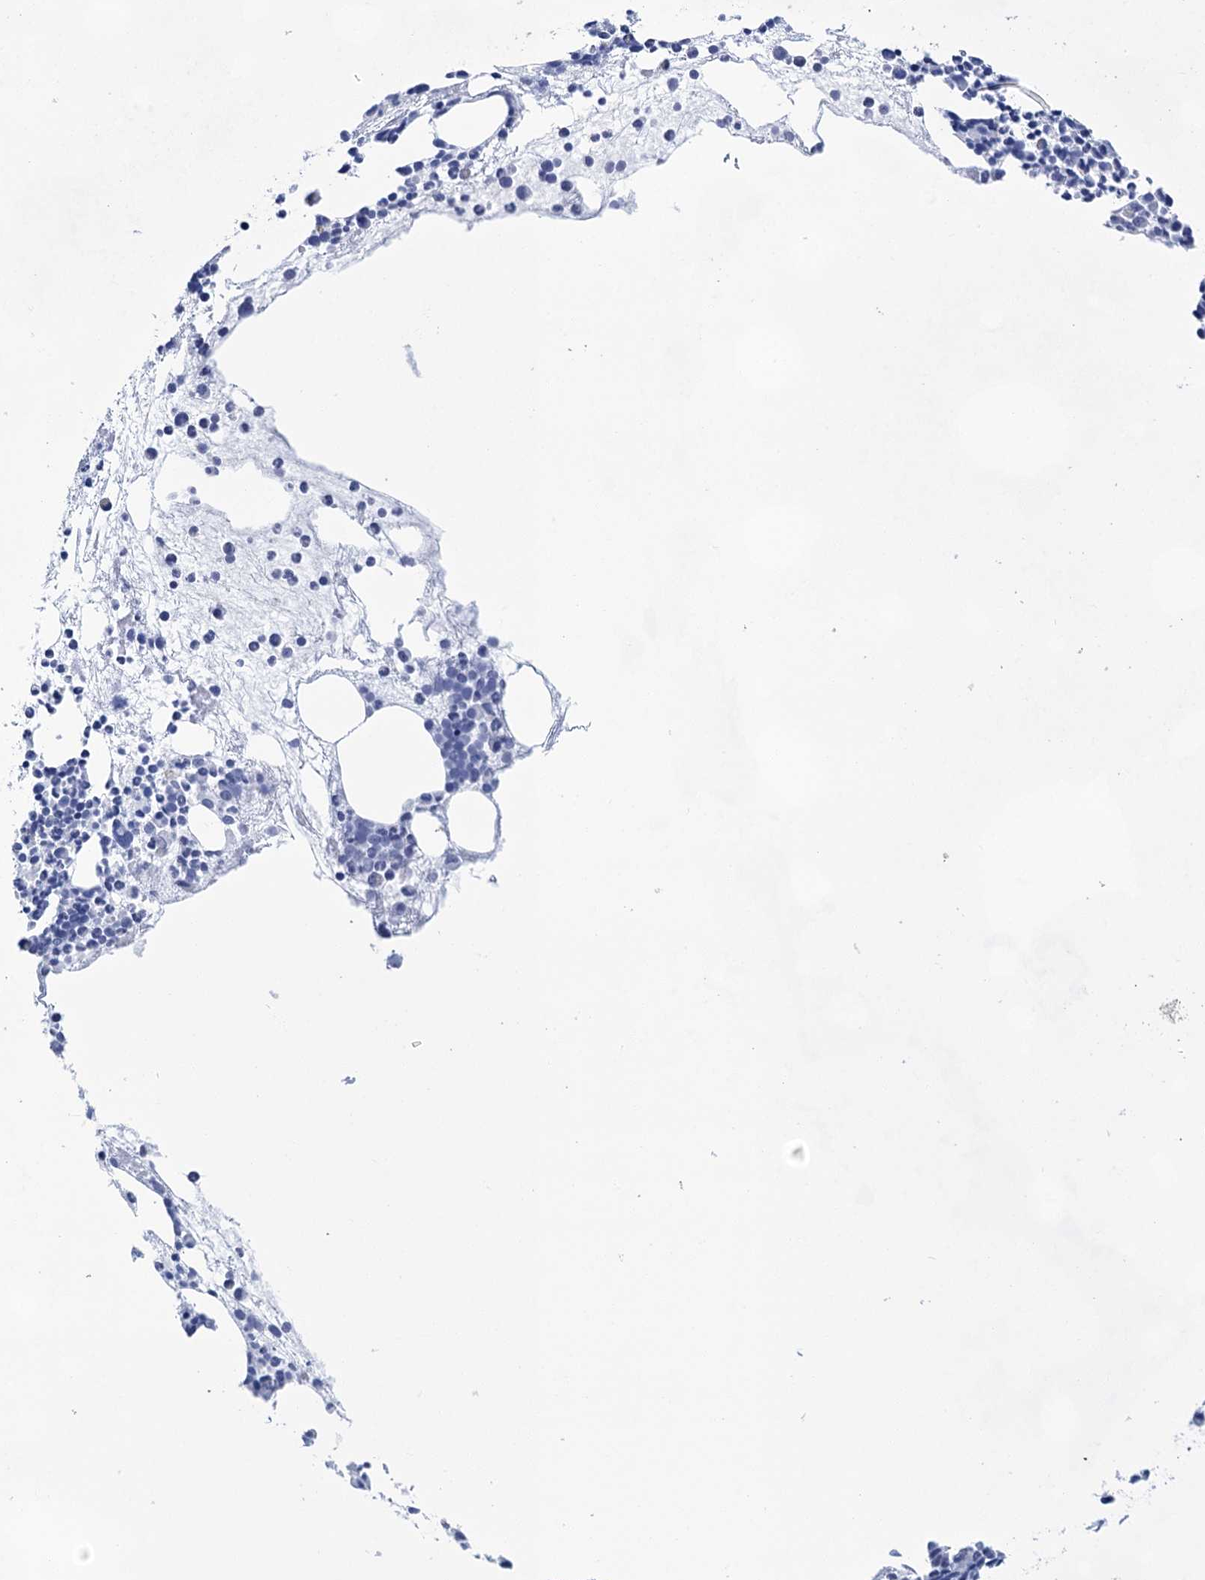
{"staining": {"intensity": "negative", "quantity": "none", "location": "none"}, "tissue": "bone marrow", "cell_type": "Hematopoietic cells", "image_type": "normal", "snomed": [{"axis": "morphology", "description": "Normal tissue, NOS"}, {"axis": "topography", "description": "Bone marrow"}], "caption": "Hematopoietic cells are negative for brown protein staining in unremarkable bone marrow.", "gene": "LALBA", "patient": {"sex": "female", "age": 89}}